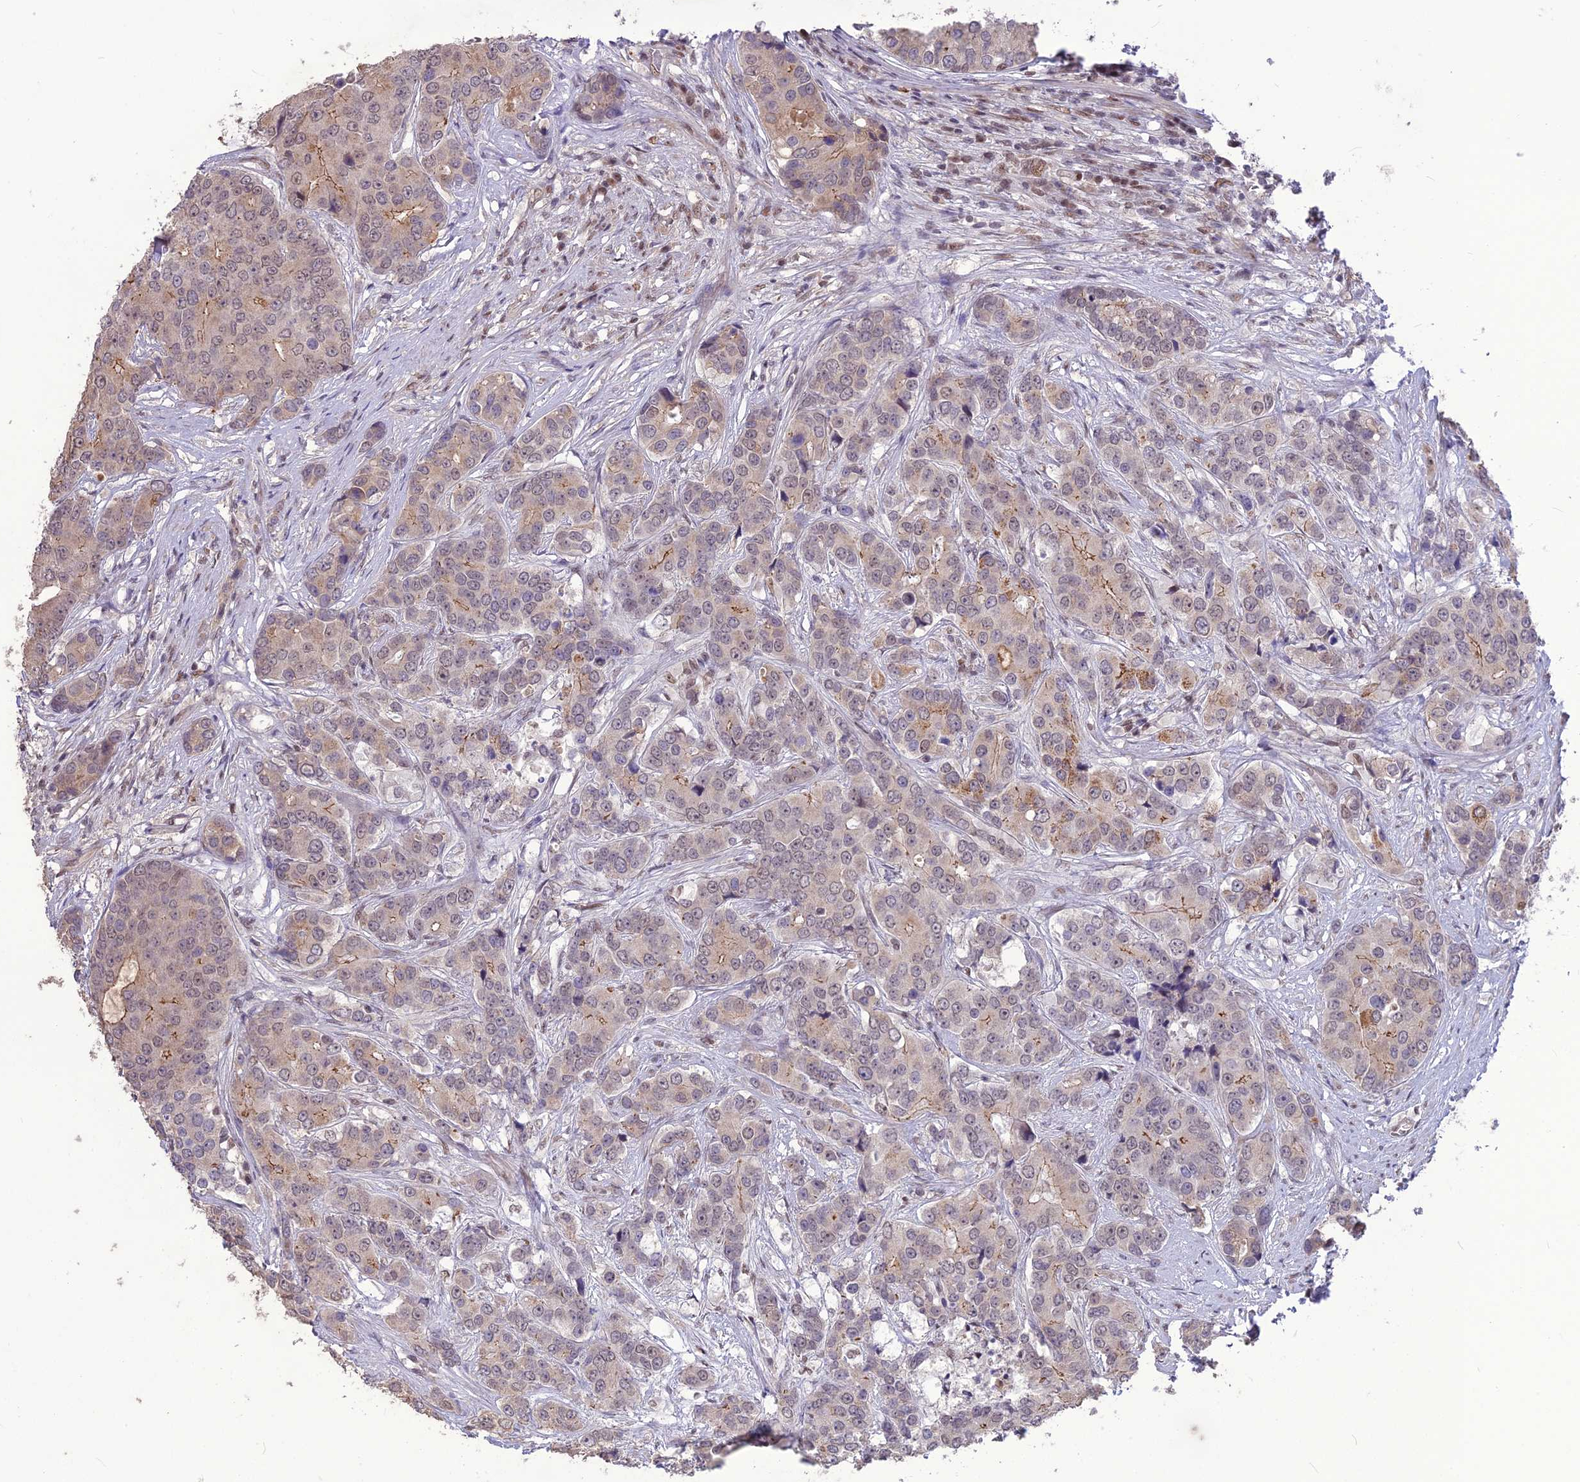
{"staining": {"intensity": "weak", "quantity": "25%-75%", "location": "cytoplasmic/membranous,nuclear"}, "tissue": "prostate cancer", "cell_type": "Tumor cells", "image_type": "cancer", "snomed": [{"axis": "morphology", "description": "Adenocarcinoma, High grade"}, {"axis": "topography", "description": "Prostate"}], "caption": "Human prostate cancer (adenocarcinoma (high-grade)) stained with a protein marker demonstrates weak staining in tumor cells.", "gene": "DIS3", "patient": {"sex": "male", "age": 62}}